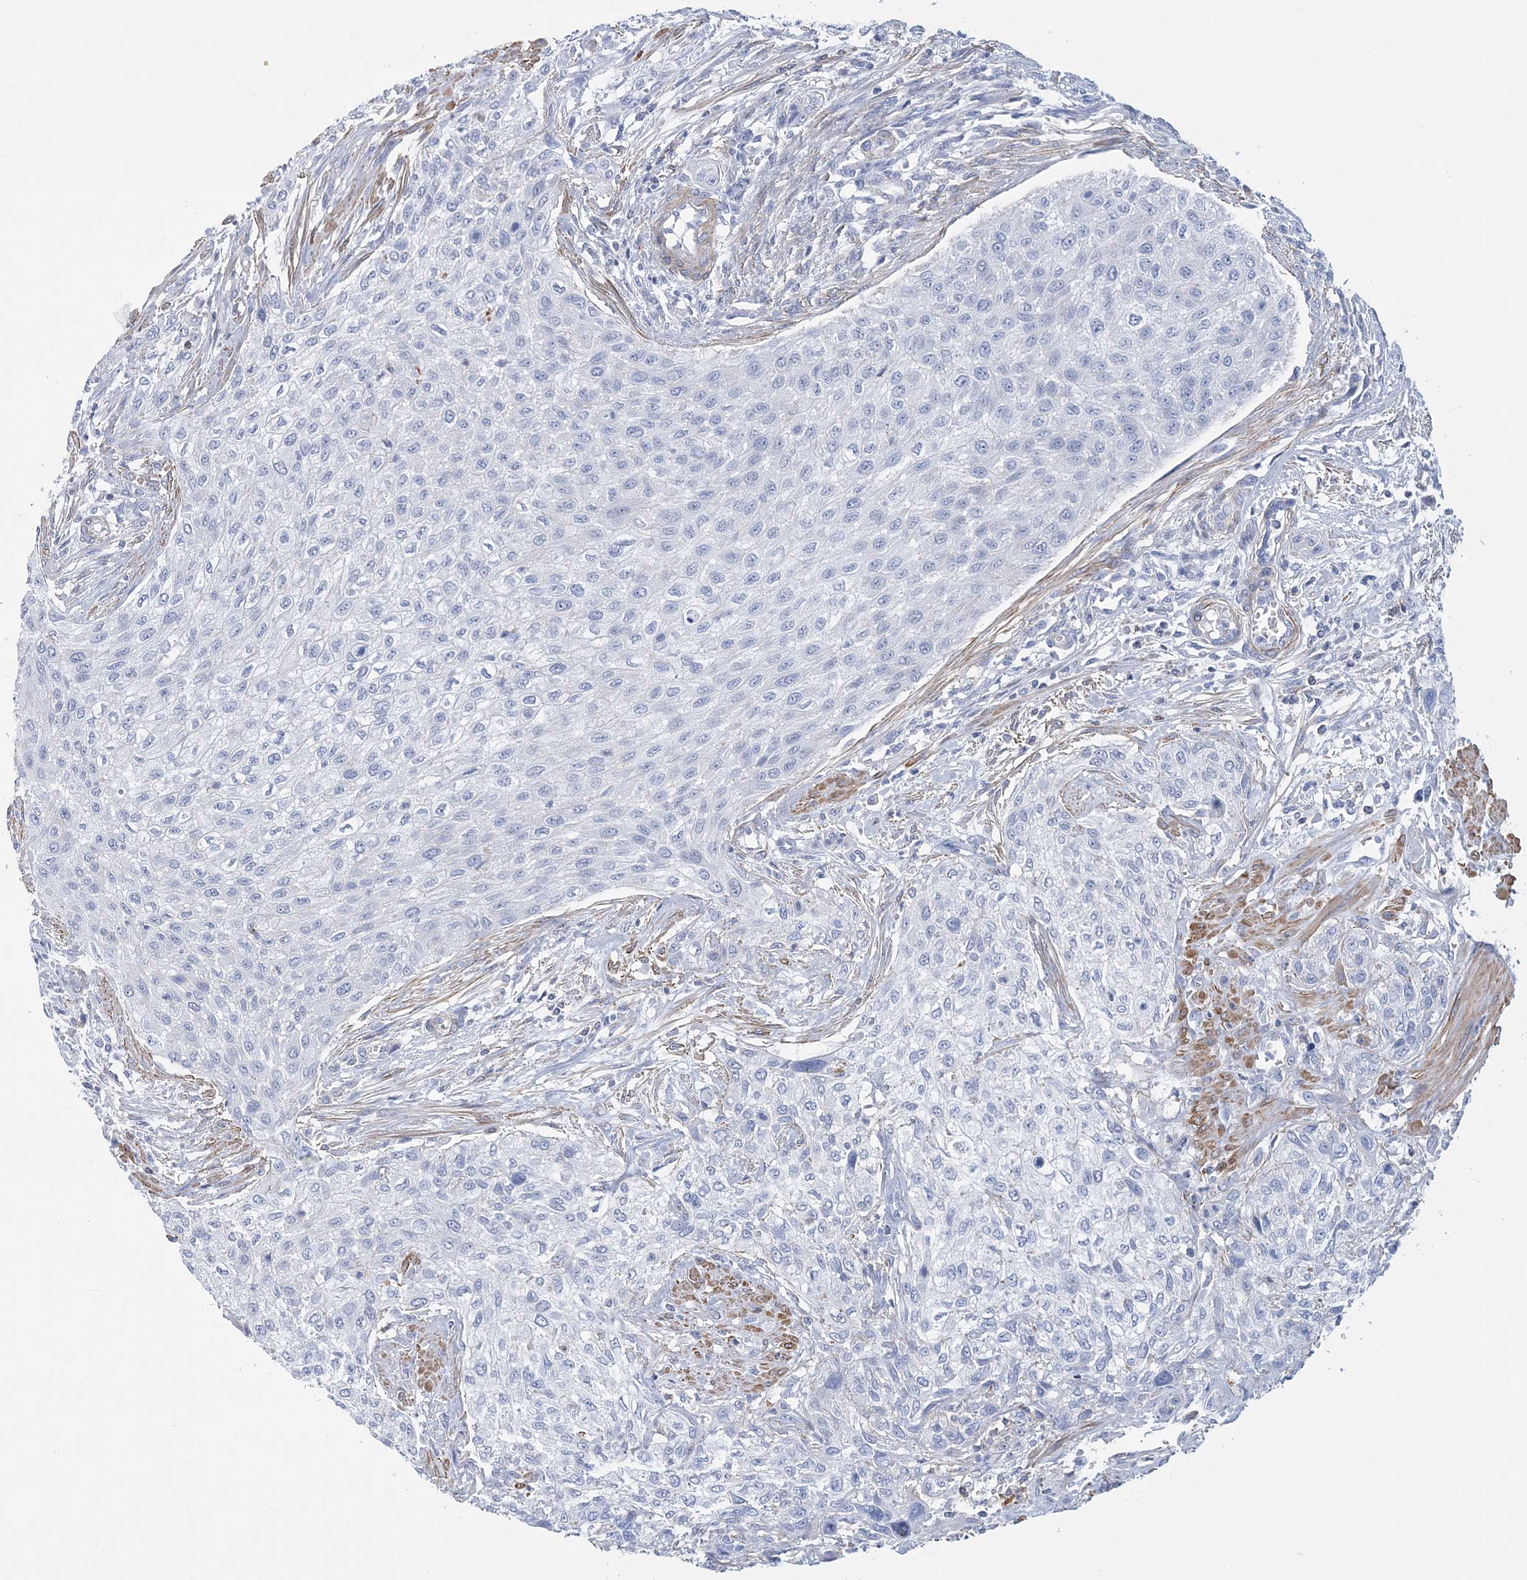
{"staining": {"intensity": "negative", "quantity": "none", "location": "none"}, "tissue": "urothelial cancer", "cell_type": "Tumor cells", "image_type": "cancer", "snomed": [{"axis": "morphology", "description": "Urothelial carcinoma, High grade"}, {"axis": "topography", "description": "Urinary bladder"}], "caption": "High-grade urothelial carcinoma stained for a protein using immunohistochemistry (IHC) displays no staining tumor cells.", "gene": "C11orf21", "patient": {"sex": "male", "age": 35}}